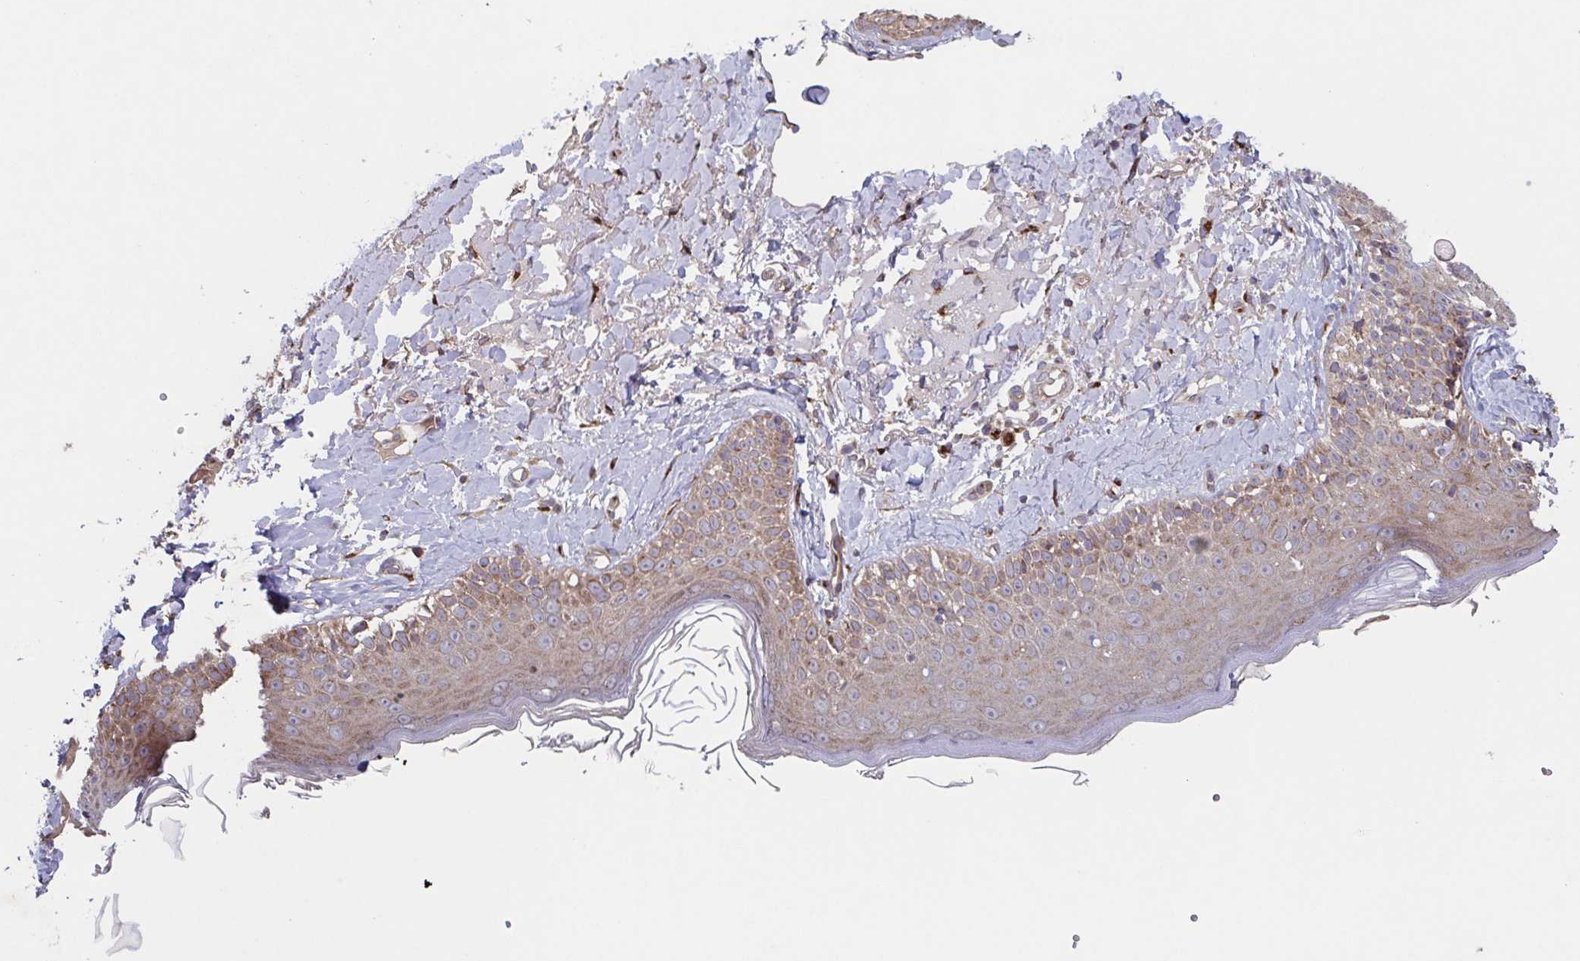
{"staining": {"intensity": "moderate", "quantity": "25%-75%", "location": "cytoplasmic/membranous"}, "tissue": "skin", "cell_type": "Fibroblasts", "image_type": "normal", "snomed": [{"axis": "morphology", "description": "Normal tissue, NOS"}, {"axis": "topography", "description": "Skin"}], "caption": "A medium amount of moderate cytoplasmic/membranous expression is seen in about 25%-75% of fibroblasts in unremarkable skin. The protein is stained brown, and the nuclei are stained in blue (DAB (3,3'-diaminobenzidine) IHC with brightfield microscopy, high magnification).", "gene": "COPB1", "patient": {"sex": "male", "age": 73}}